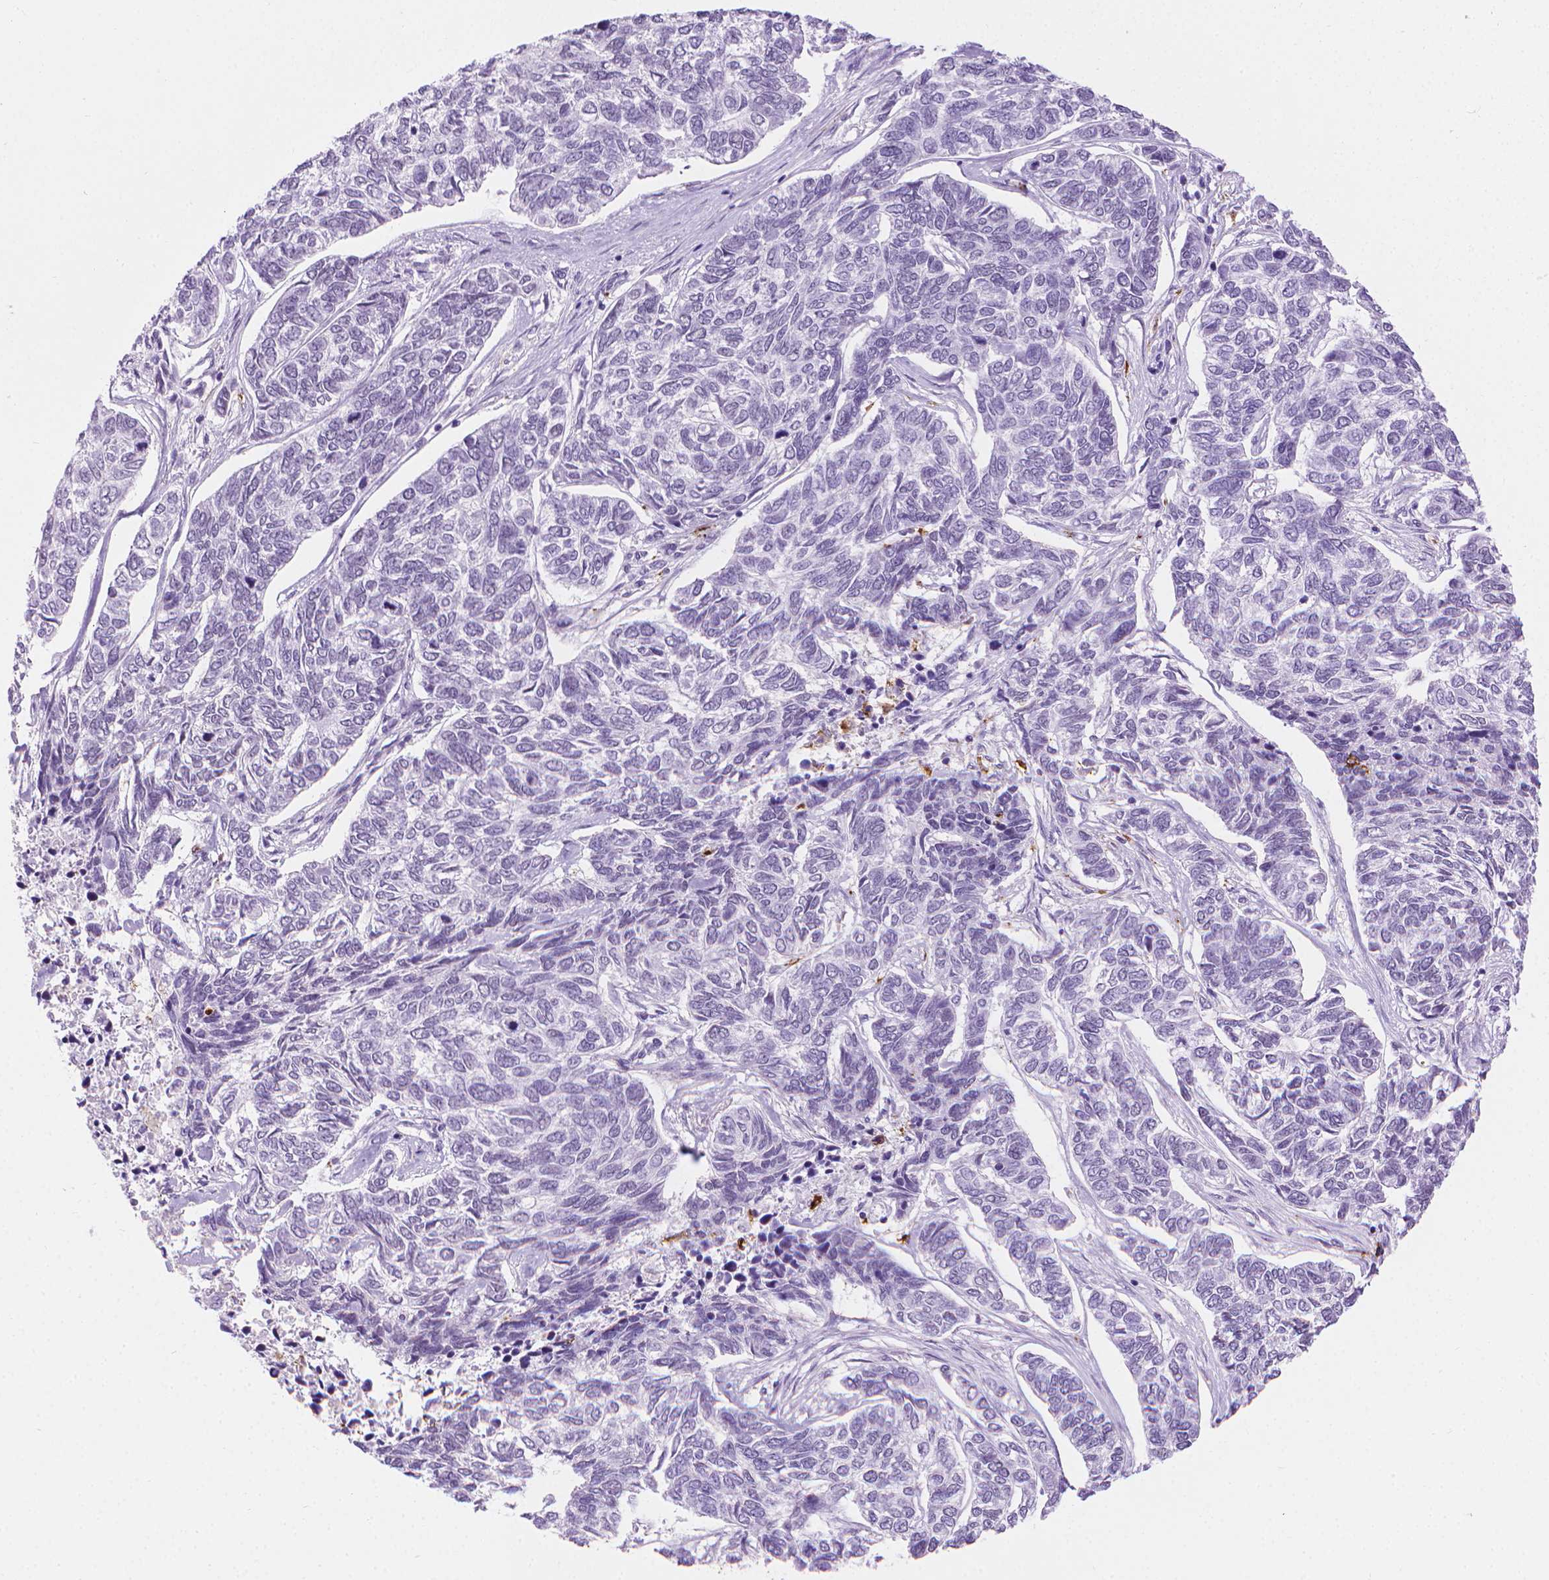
{"staining": {"intensity": "negative", "quantity": "none", "location": "none"}, "tissue": "skin cancer", "cell_type": "Tumor cells", "image_type": "cancer", "snomed": [{"axis": "morphology", "description": "Basal cell carcinoma"}, {"axis": "topography", "description": "Skin"}], "caption": "Tumor cells are negative for brown protein staining in skin cancer (basal cell carcinoma). (DAB IHC with hematoxylin counter stain).", "gene": "CFAP52", "patient": {"sex": "female", "age": 65}}